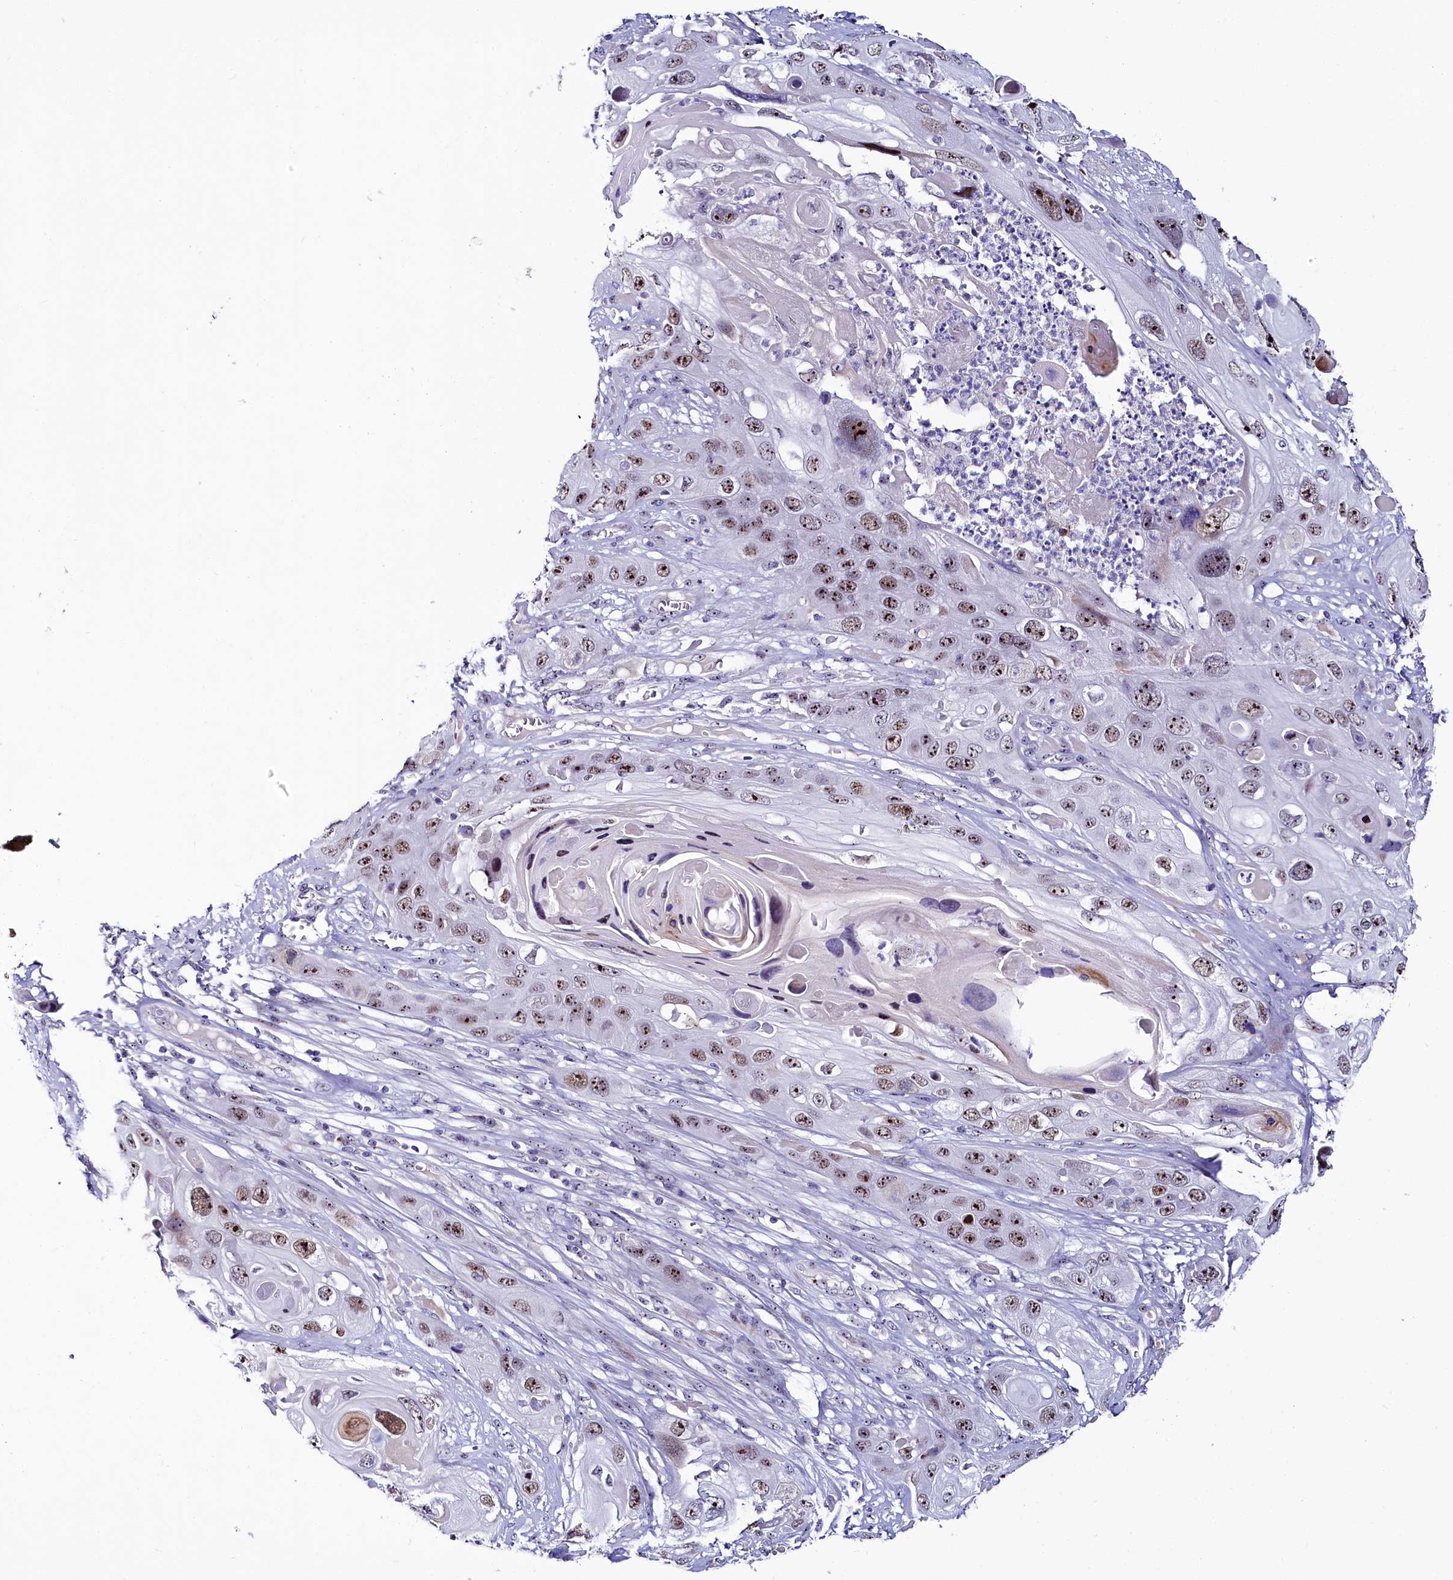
{"staining": {"intensity": "moderate", "quantity": ">75%", "location": "nuclear"}, "tissue": "skin cancer", "cell_type": "Tumor cells", "image_type": "cancer", "snomed": [{"axis": "morphology", "description": "Squamous cell carcinoma, NOS"}, {"axis": "topography", "description": "Skin"}], "caption": "Skin squamous cell carcinoma tissue demonstrates moderate nuclear staining in about >75% of tumor cells, visualized by immunohistochemistry. Nuclei are stained in blue.", "gene": "TCOF1", "patient": {"sex": "male", "age": 55}}